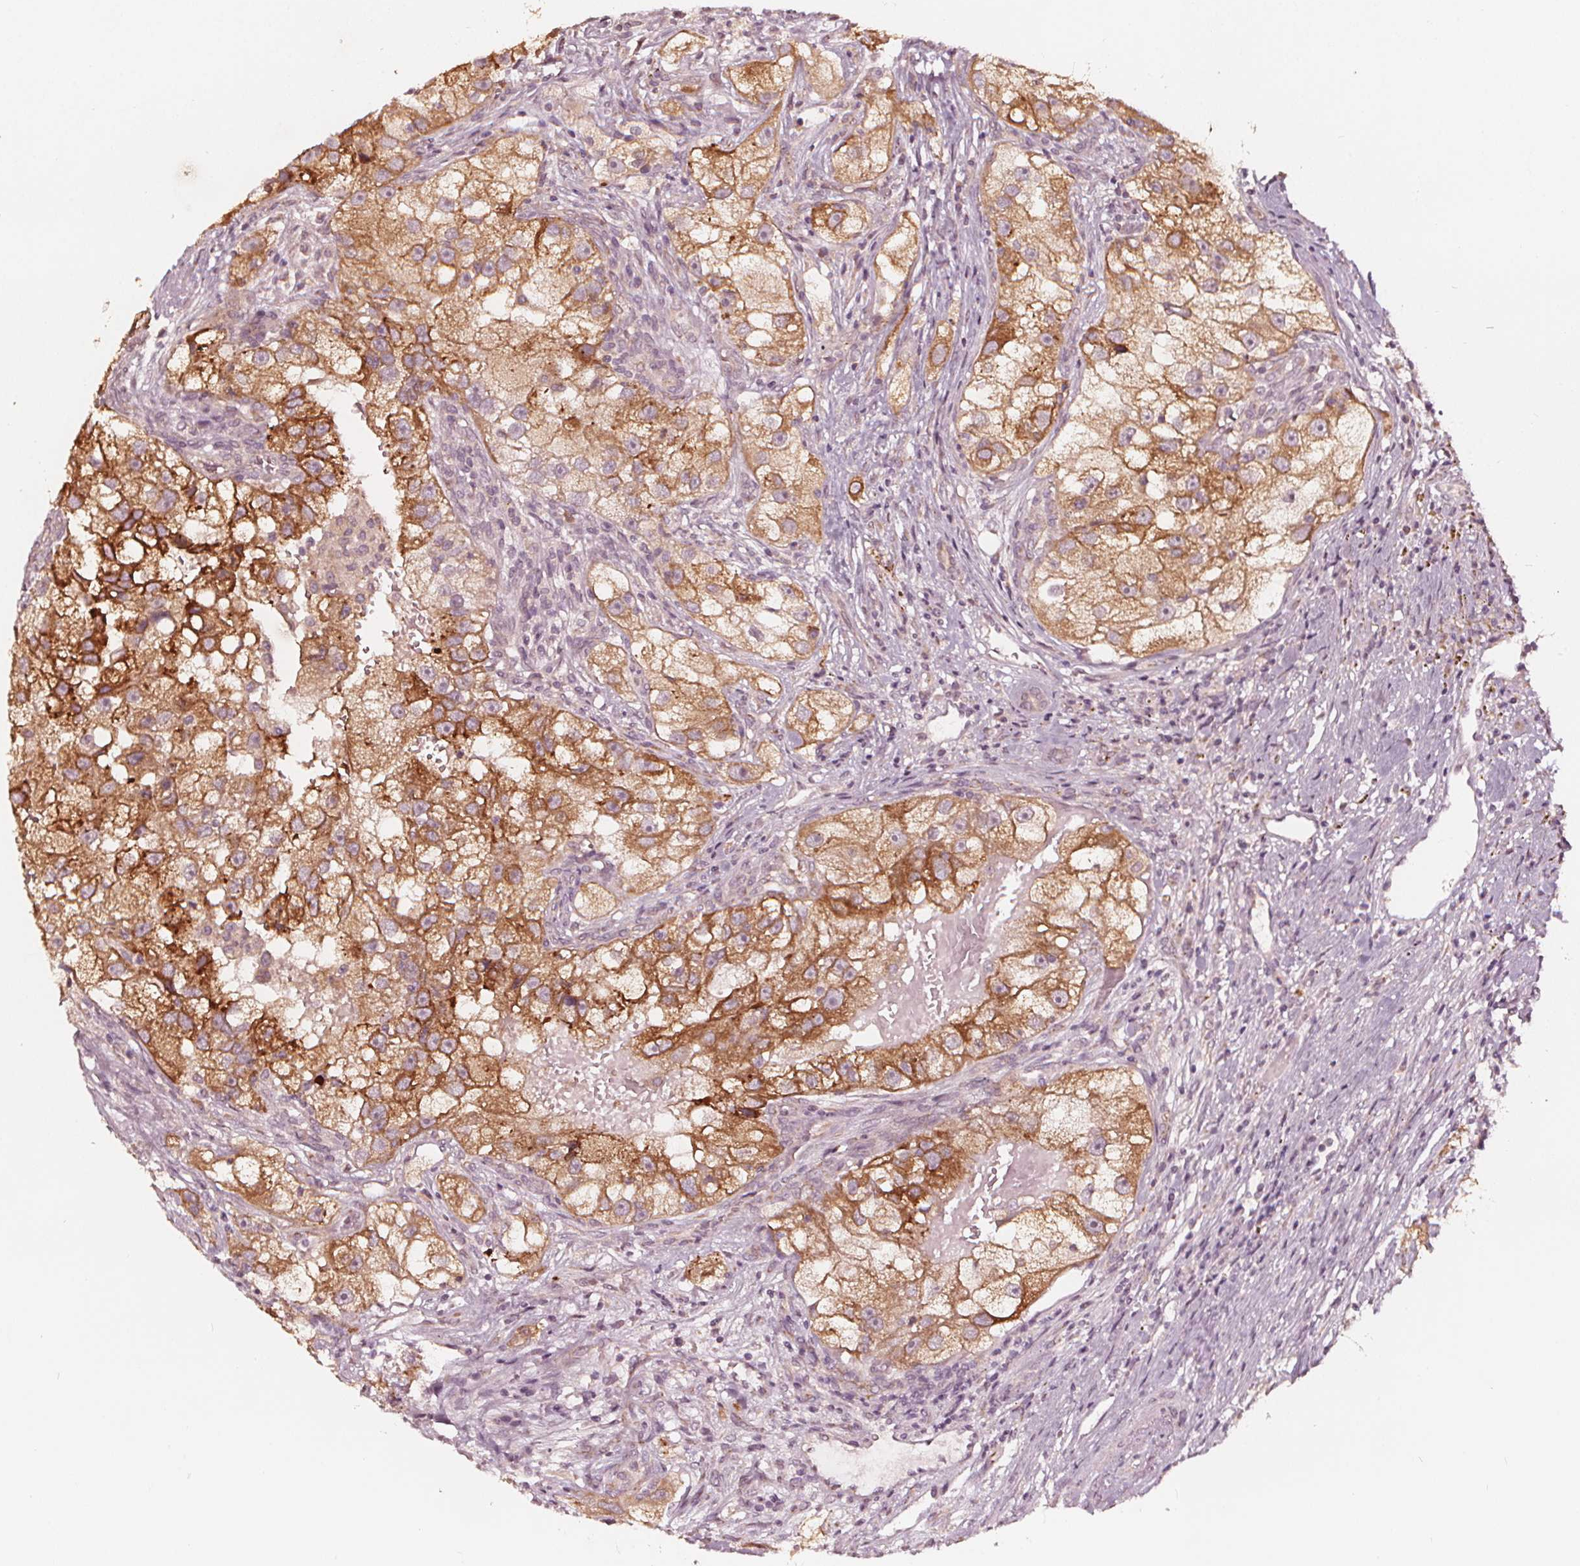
{"staining": {"intensity": "moderate", "quantity": ">75%", "location": "cytoplasmic/membranous"}, "tissue": "renal cancer", "cell_type": "Tumor cells", "image_type": "cancer", "snomed": [{"axis": "morphology", "description": "Adenocarcinoma, NOS"}, {"axis": "topography", "description": "Kidney"}], "caption": "Renal cancer stained for a protein (brown) reveals moderate cytoplasmic/membranous positive staining in about >75% of tumor cells.", "gene": "NPC1L1", "patient": {"sex": "male", "age": 63}}